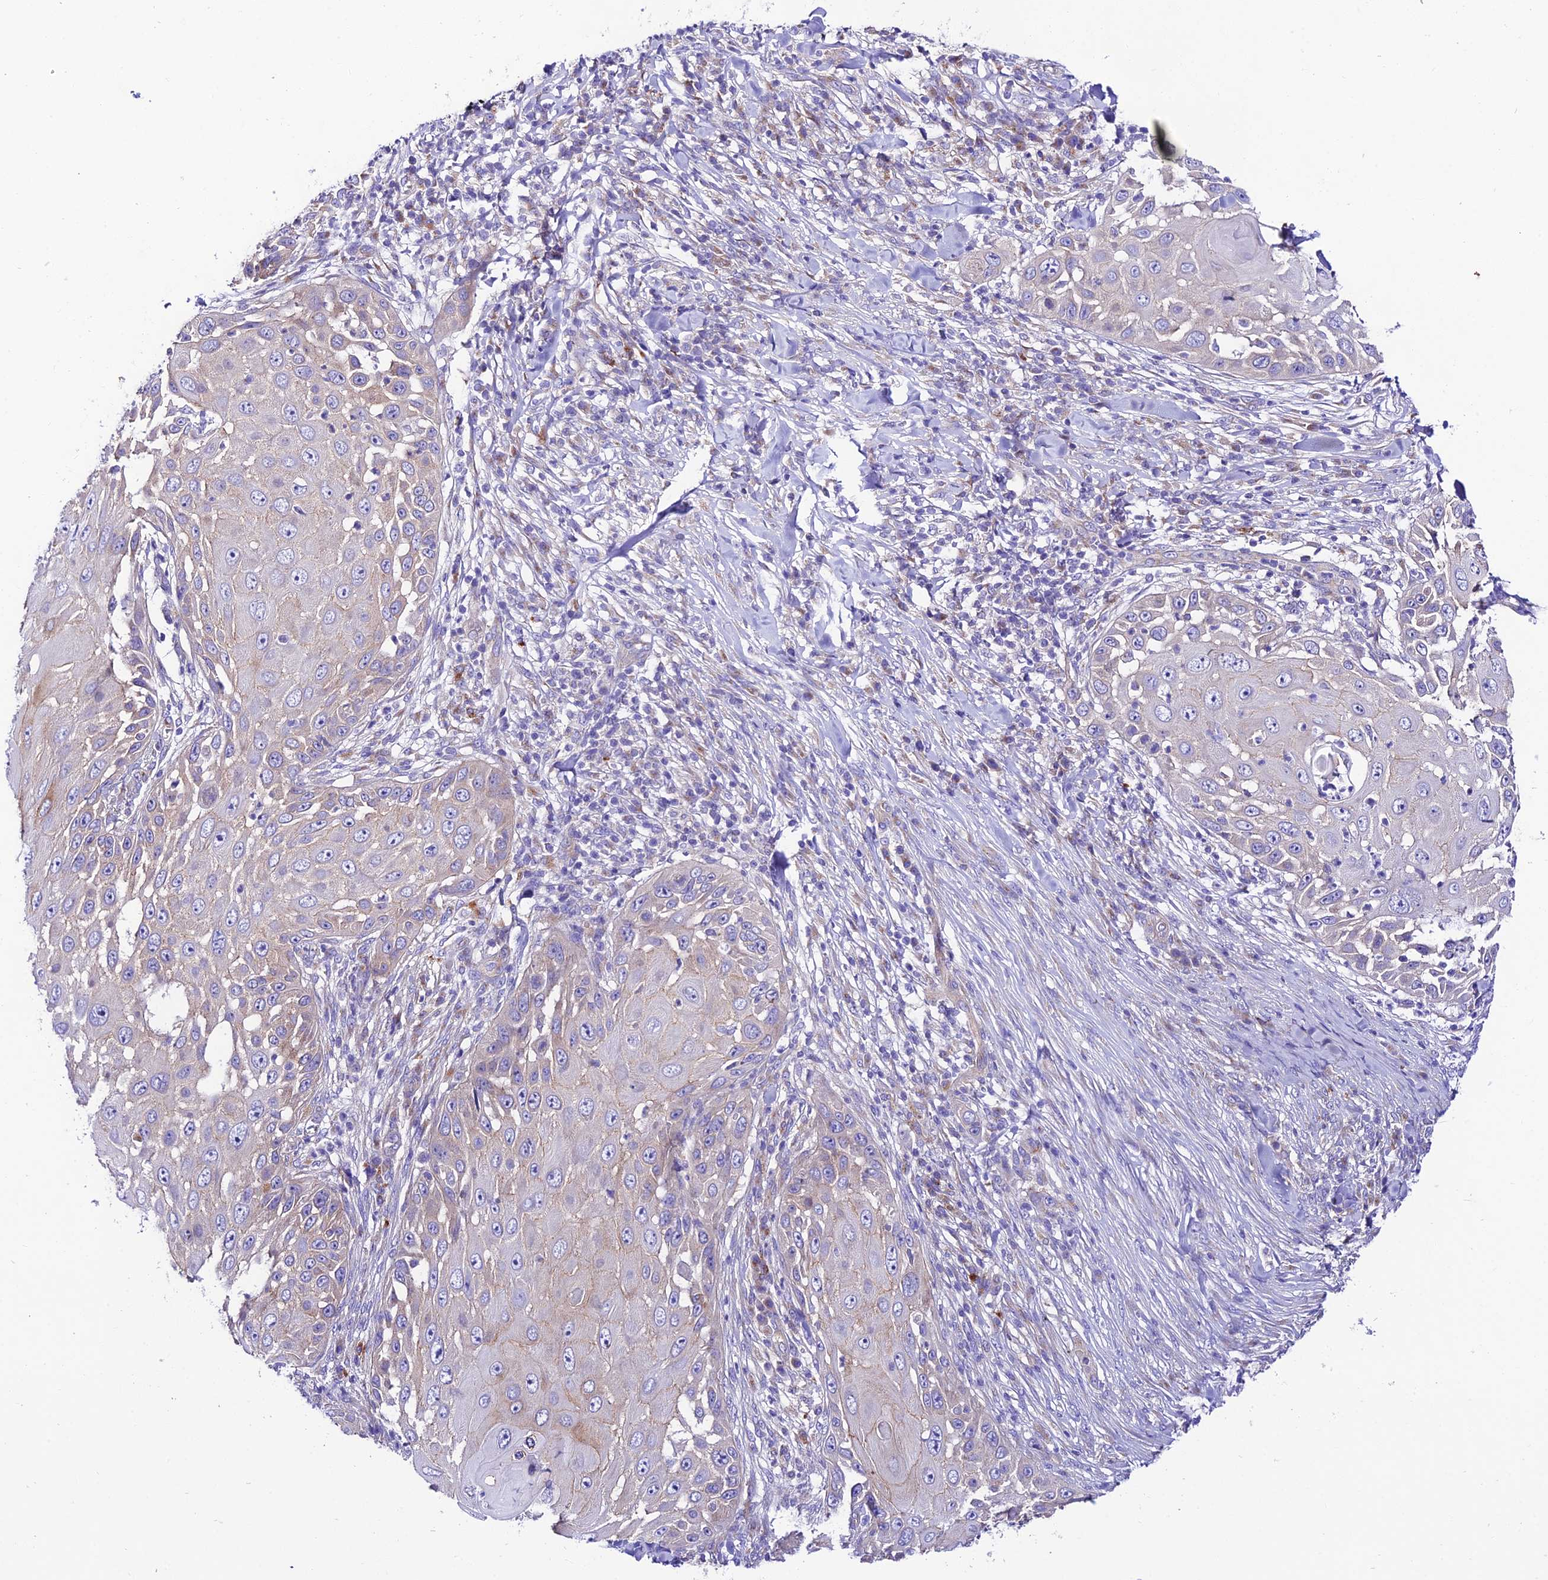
{"staining": {"intensity": "weak", "quantity": "<25%", "location": "cytoplasmic/membranous"}, "tissue": "skin cancer", "cell_type": "Tumor cells", "image_type": "cancer", "snomed": [{"axis": "morphology", "description": "Squamous cell carcinoma, NOS"}, {"axis": "topography", "description": "Skin"}], "caption": "Immunohistochemistry (IHC) histopathology image of neoplastic tissue: human skin squamous cell carcinoma stained with DAB displays no significant protein expression in tumor cells.", "gene": "LACTB2", "patient": {"sex": "female", "age": 44}}